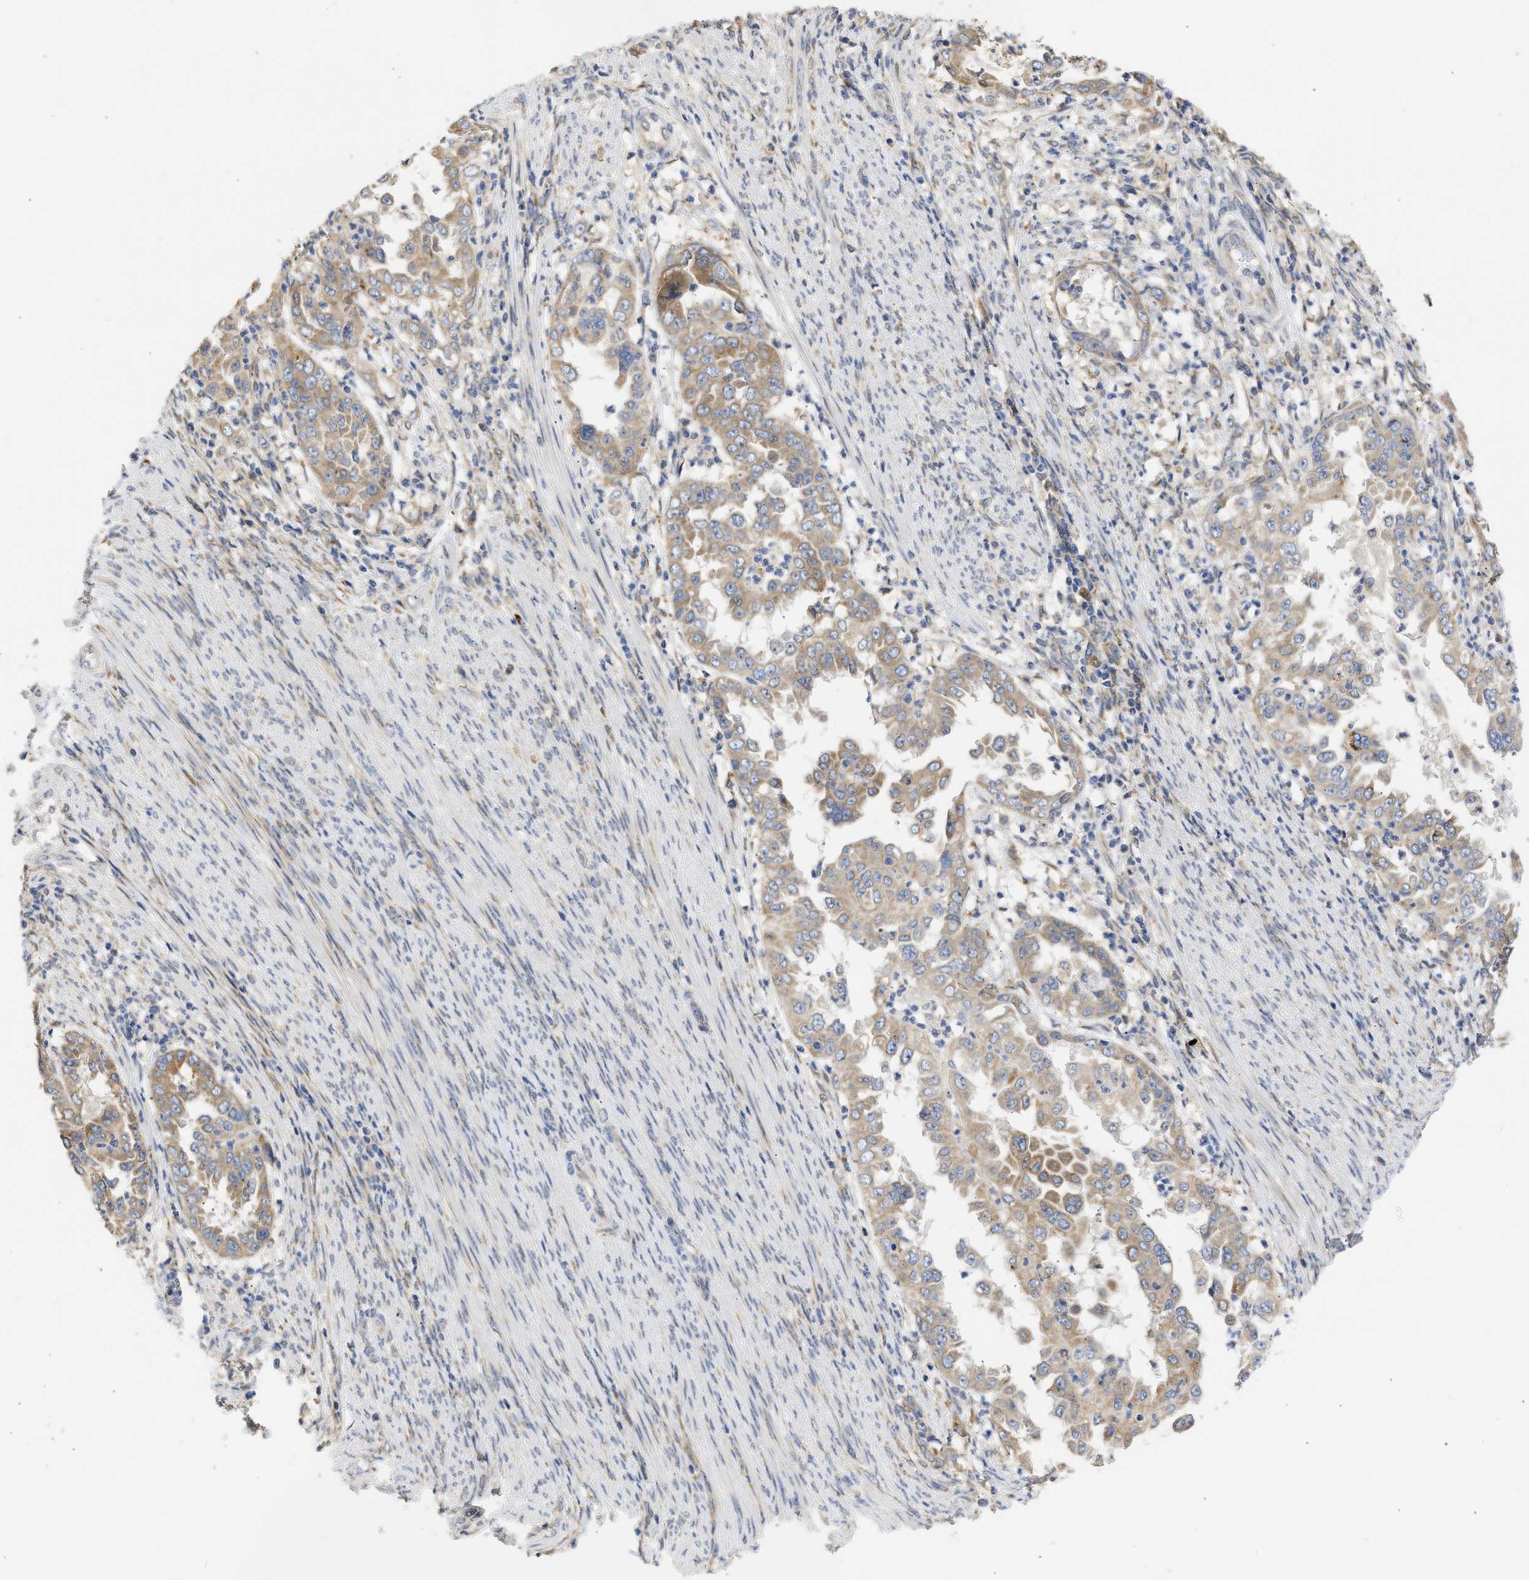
{"staining": {"intensity": "weak", "quantity": ">75%", "location": "cytoplasmic/membranous"}, "tissue": "endometrial cancer", "cell_type": "Tumor cells", "image_type": "cancer", "snomed": [{"axis": "morphology", "description": "Adenocarcinoma, NOS"}, {"axis": "topography", "description": "Endometrium"}], "caption": "Human endometrial cancer stained with a brown dye reveals weak cytoplasmic/membranous positive positivity in about >75% of tumor cells.", "gene": "TMED1", "patient": {"sex": "female", "age": 85}}